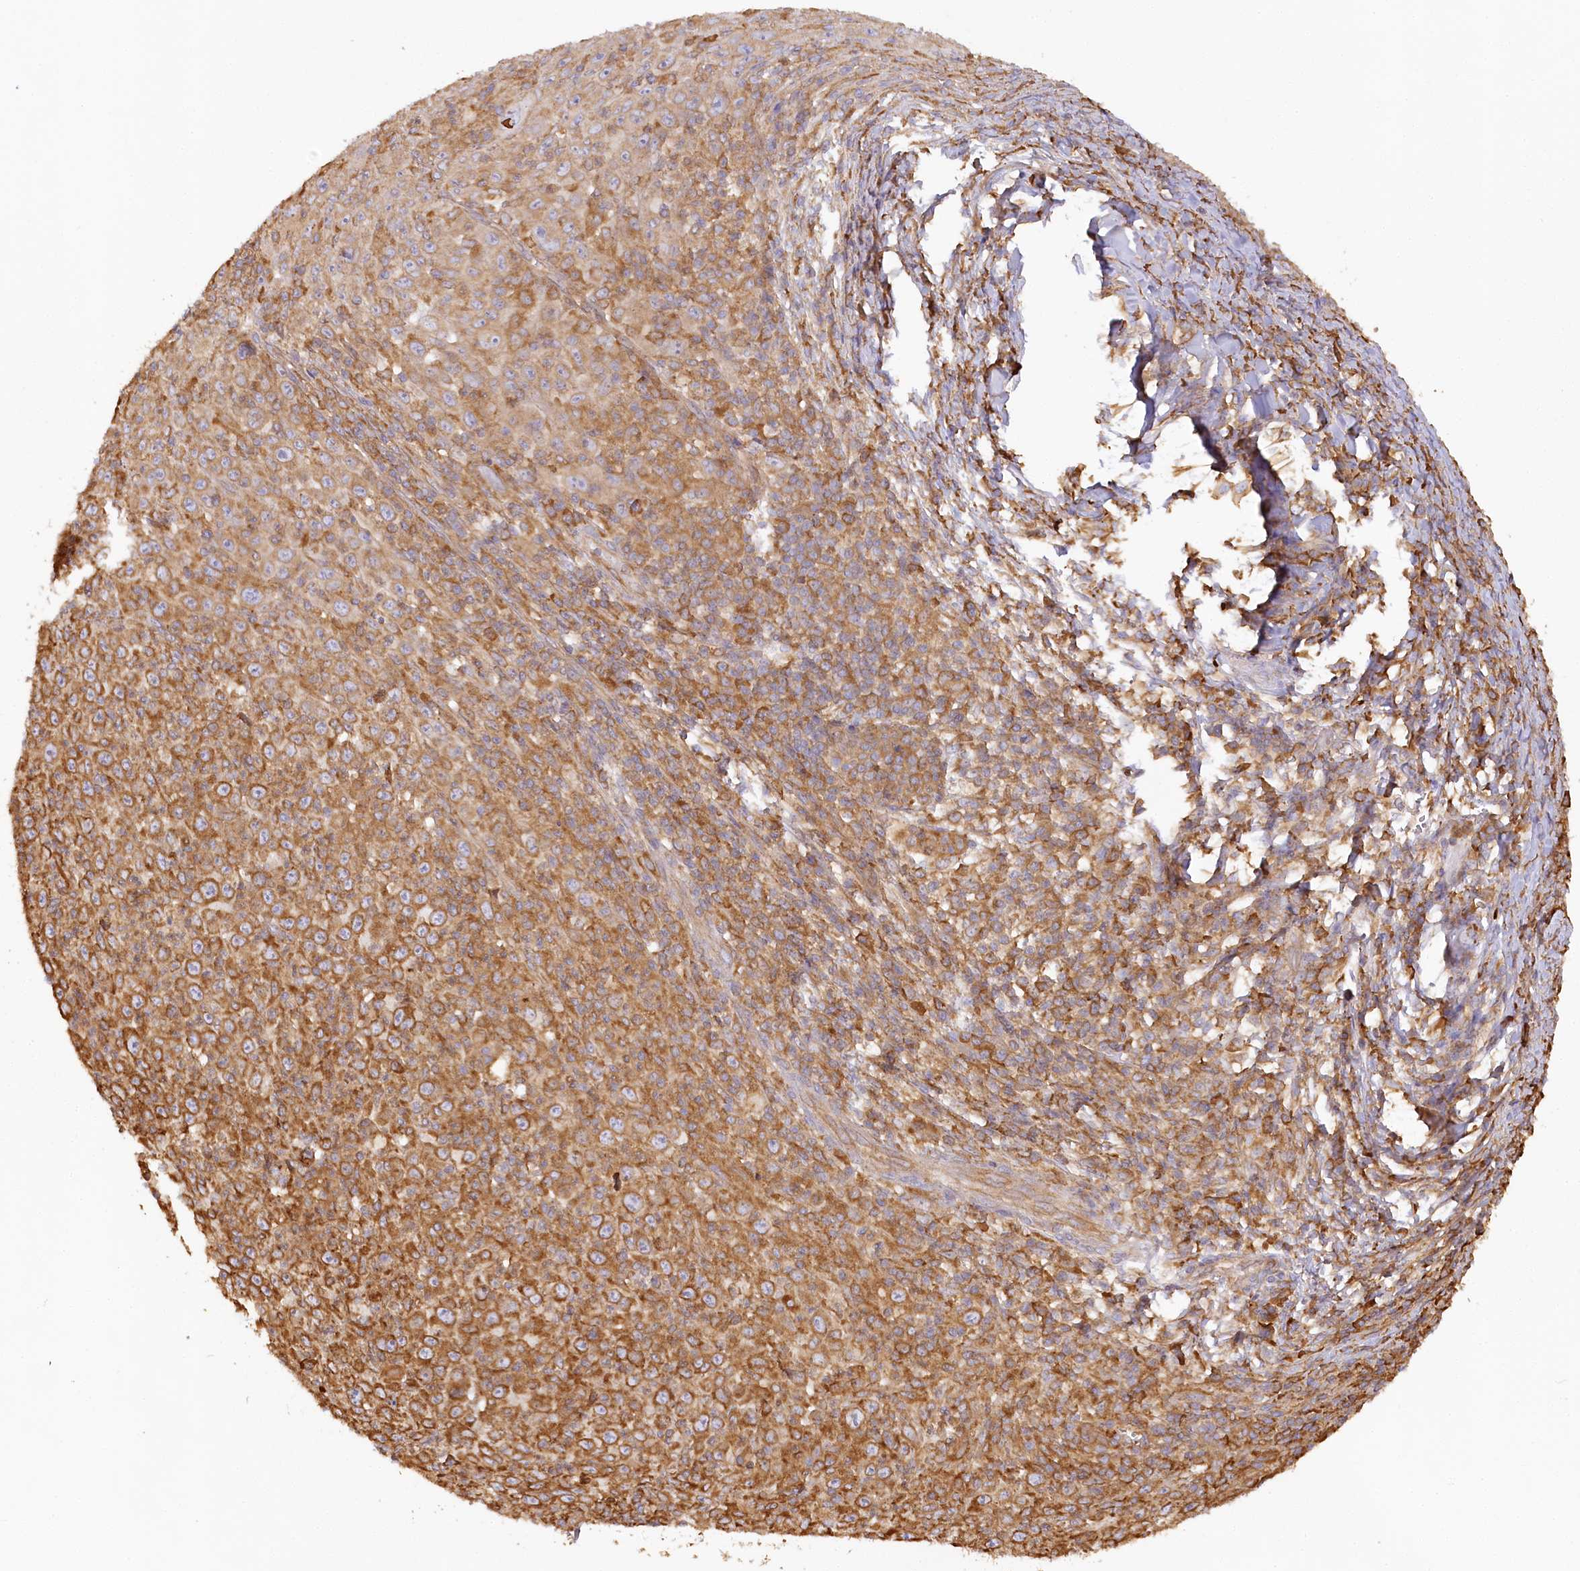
{"staining": {"intensity": "moderate", "quantity": ">75%", "location": "cytoplasmic/membranous"}, "tissue": "melanoma", "cell_type": "Tumor cells", "image_type": "cancer", "snomed": [{"axis": "morphology", "description": "Malignant melanoma, Metastatic site"}, {"axis": "topography", "description": "Skin"}], "caption": "This histopathology image shows melanoma stained with immunohistochemistry (IHC) to label a protein in brown. The cytoplasmic/membranous of tumor cells show moderate positivity for the protein. Nuclei are counter-stained blue.", "gene": "ACAP2", "patient": {"sex": "female", "age": 56}}